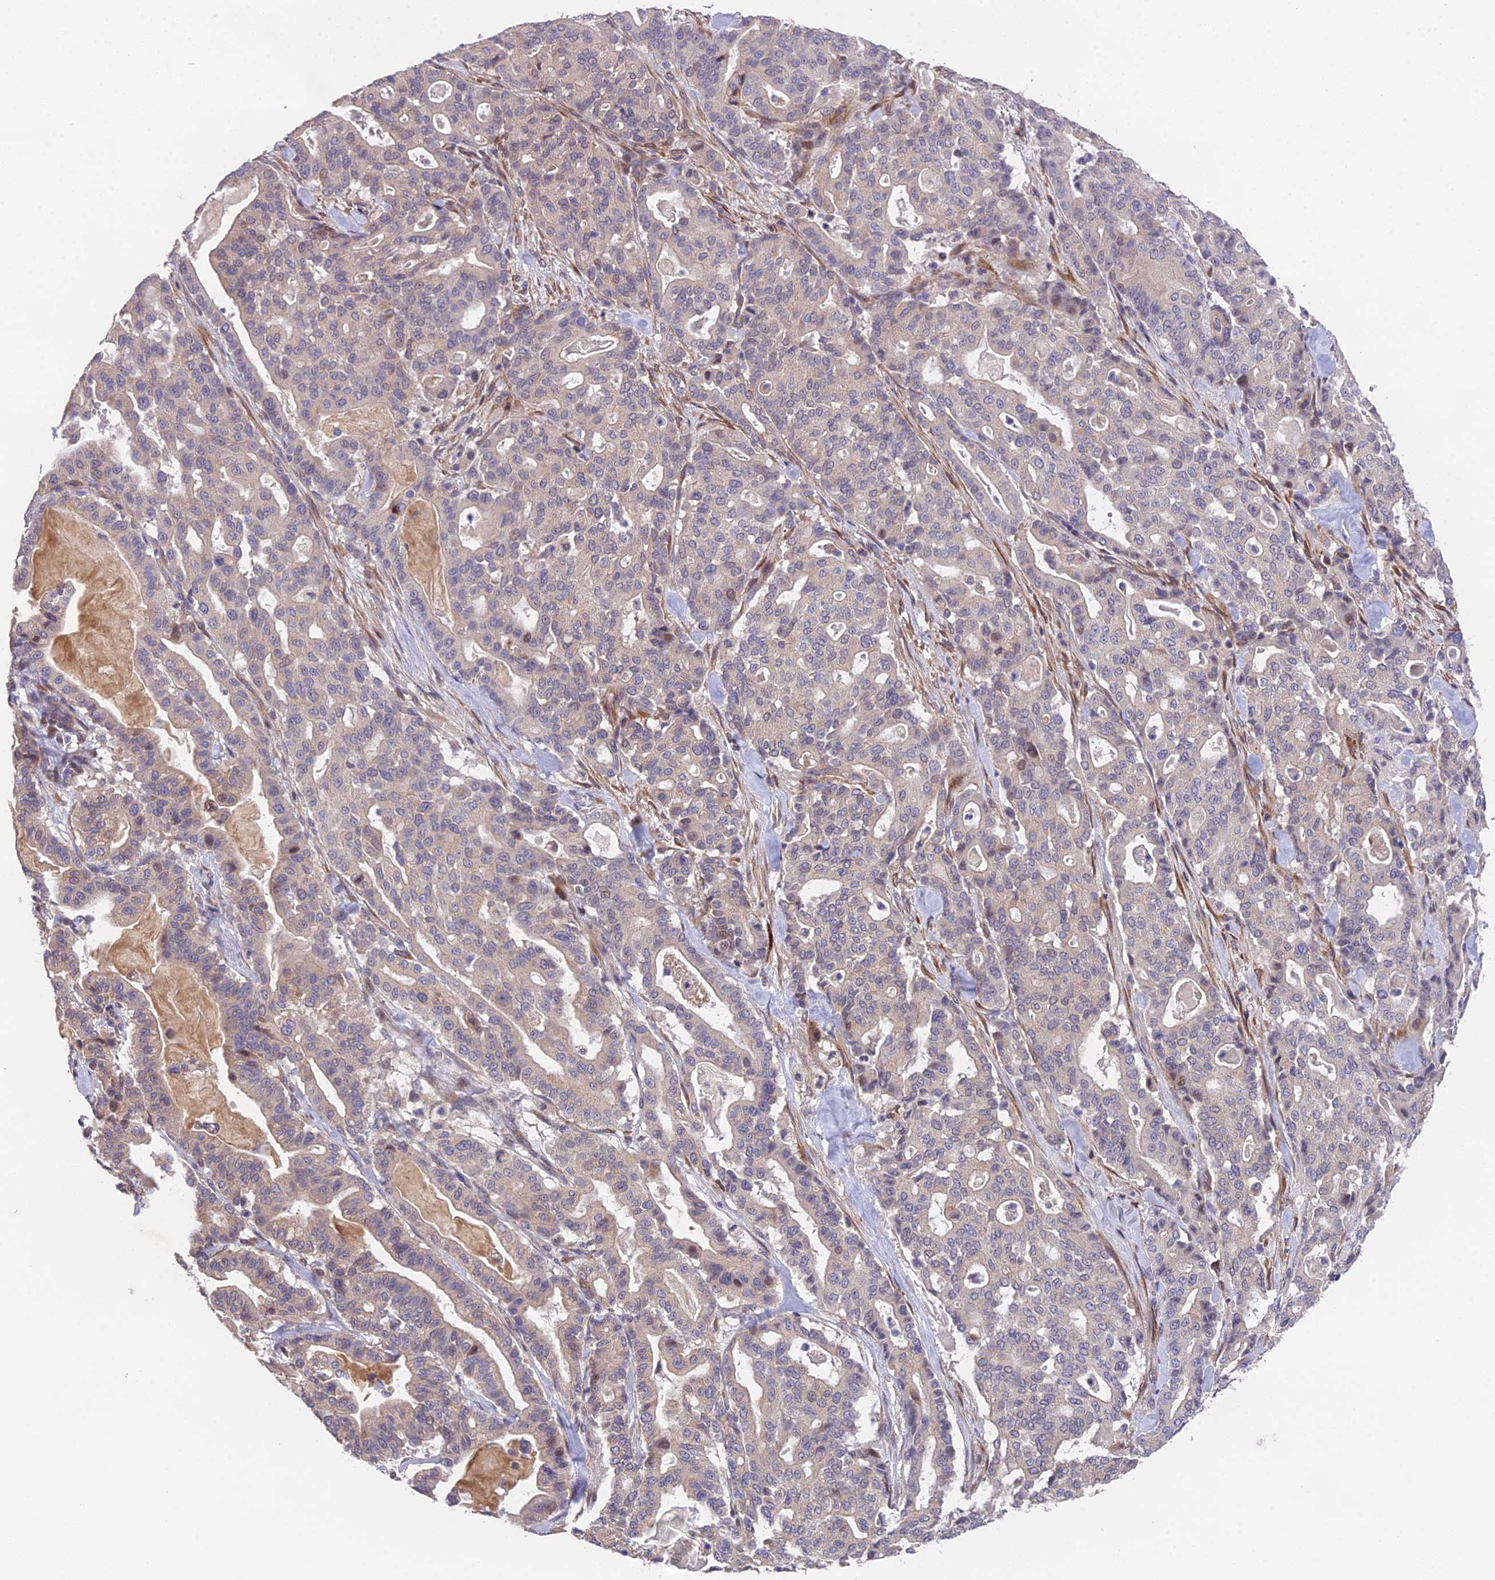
{"staining": {"intensity": "negative", "quantity": "none", "location": "none"}, "tissue": "pancreatic cancer", "cell_type": "Tumor cells", "image_type": "cancer", "snomed": [{"axis": "morphology", "description": "Adenocarcinoma, NOS"}, {"axis": "topography", "description": "Pancreas"}], "caption": "This is an IHC photomicrograph of pancreatic cancer. There is no expression in tumor cells.", "gene": "PUS10", "patient": {"sex": "male", "age": 63}}